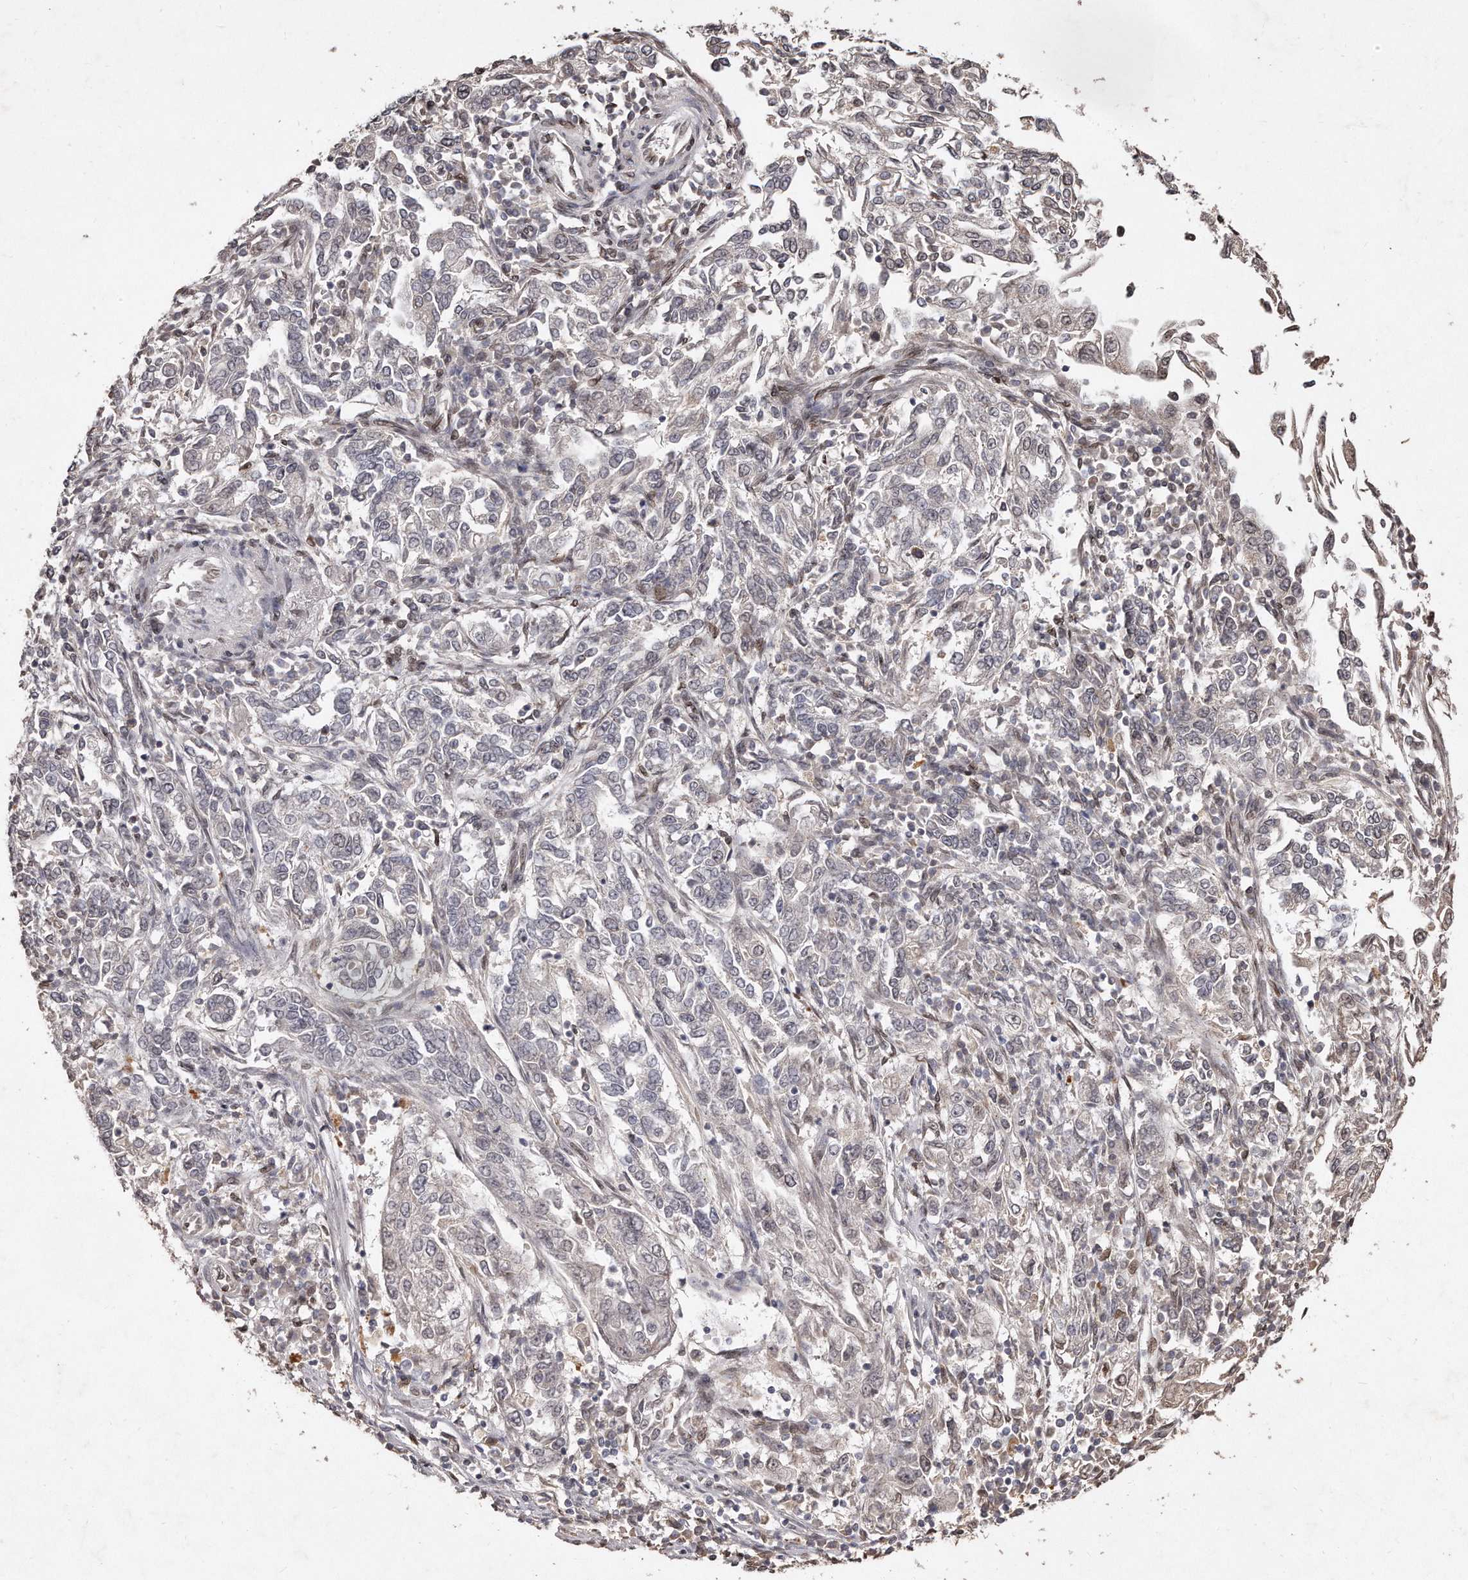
{"staining": {"intensity": "negative", "quantity": "none", "location": "none"}, "tissue": "endometrial cancer", "cell_type": "Tumor cells", "image_type": "cancer", "snomed": [{"axis": "morphology", "description": "Adenocarcinoma, NOS"}, {"axis": "topography", "description": "Endometrium"}], "caption": "An immunohistochemistry (IHC) micrograph of adenocarcinoma (endometrial) is shown. There is no staining in tumor cells of adenocarcinoma (endometrial). (IHC, brightfield microscopy, high magnification).", "gene": "HASPIN", "patient": {"sex": "female", "age": 49}}